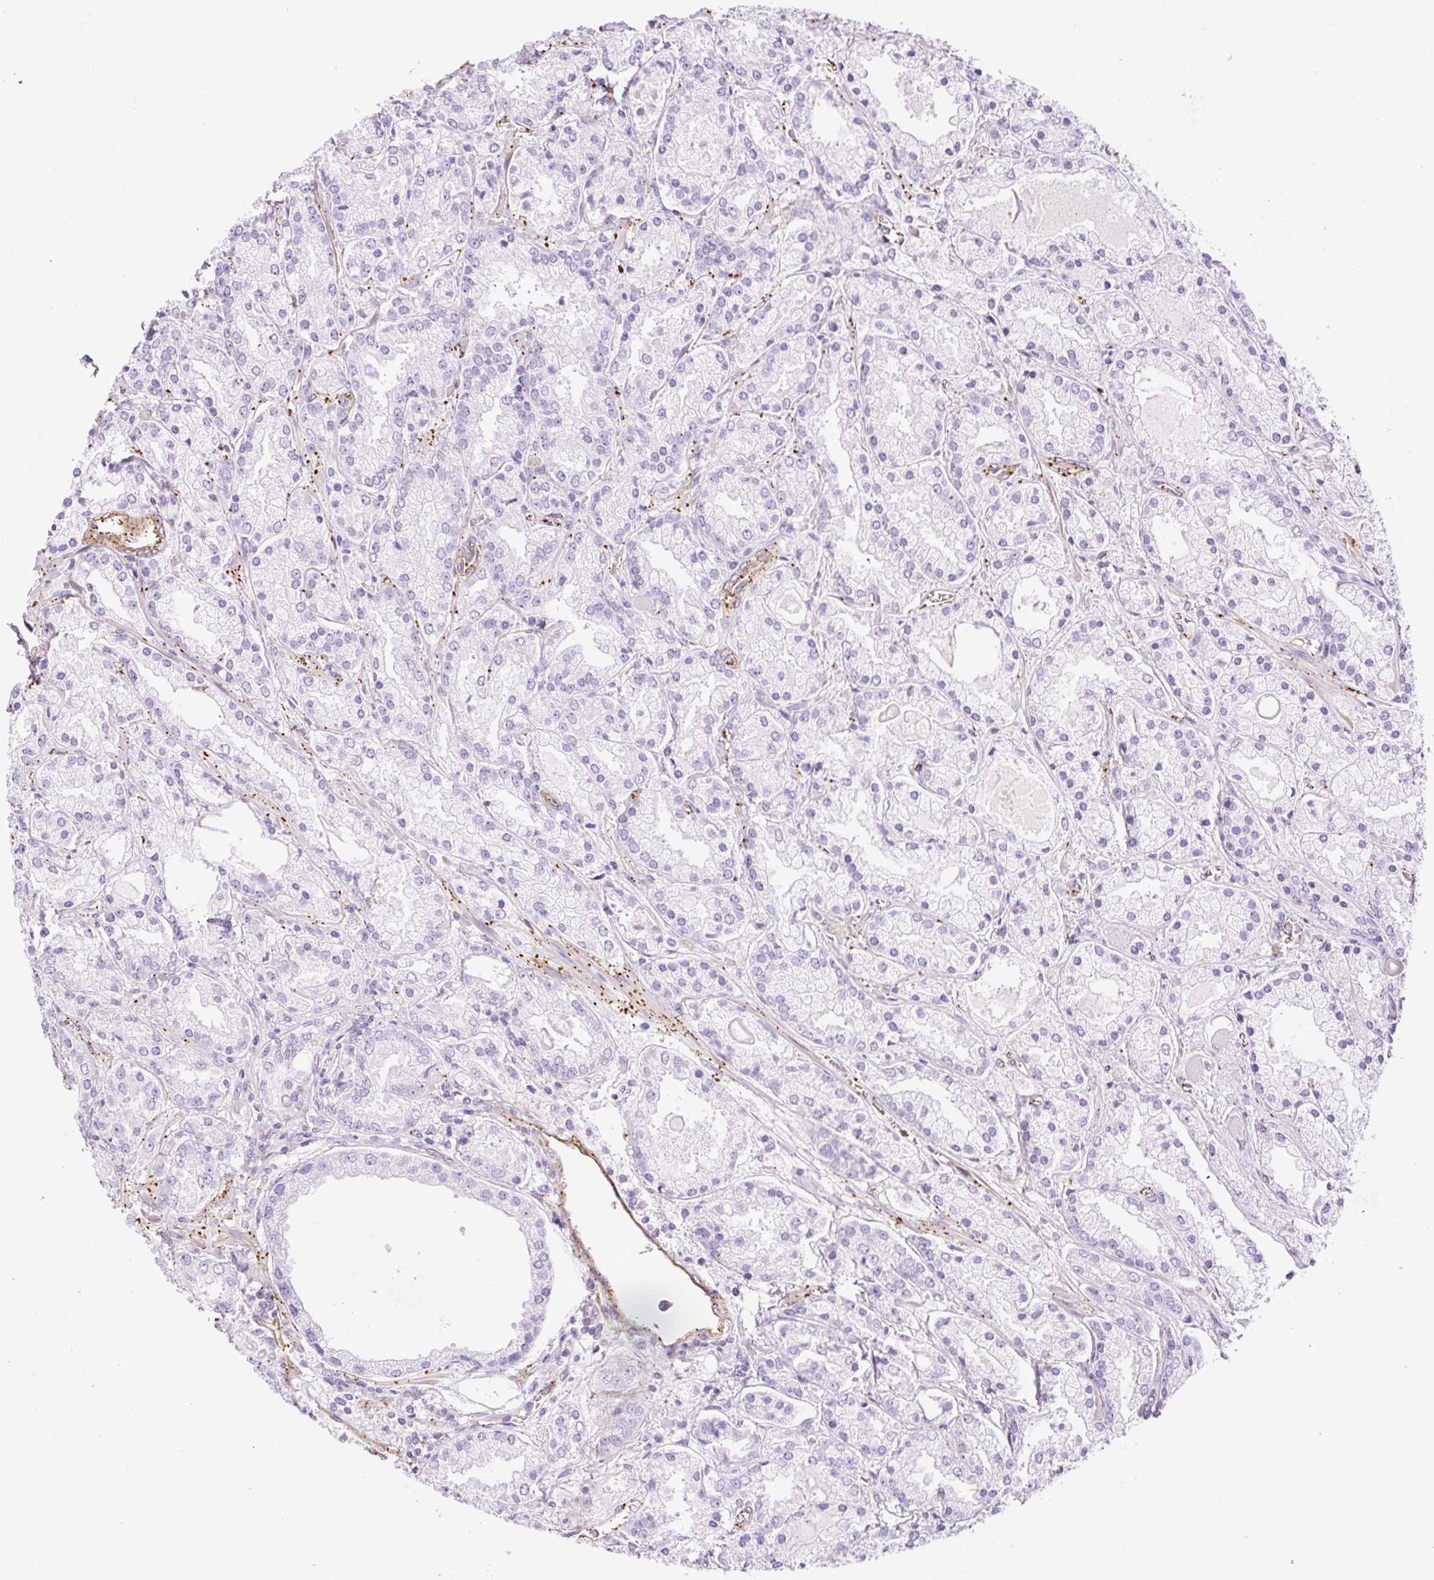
{"staining": {"intensity": "negative", "quantity": "none", "location": "none"}, "tissue": "prostate cancer", "cell_type": "Tumor cells", "image_type": "cancer", "snomed": [{"axis": "morphology", "description": "Adenocarcinoma, High grade"}, {"axis": "topography", "description": "Prostate"}], "caption": "There is no significant expression in tumor cells of high-grade adenocarcinoma (prostate).", "gene": "EHD3", "patient": {"sex": "male", "age": 67}}